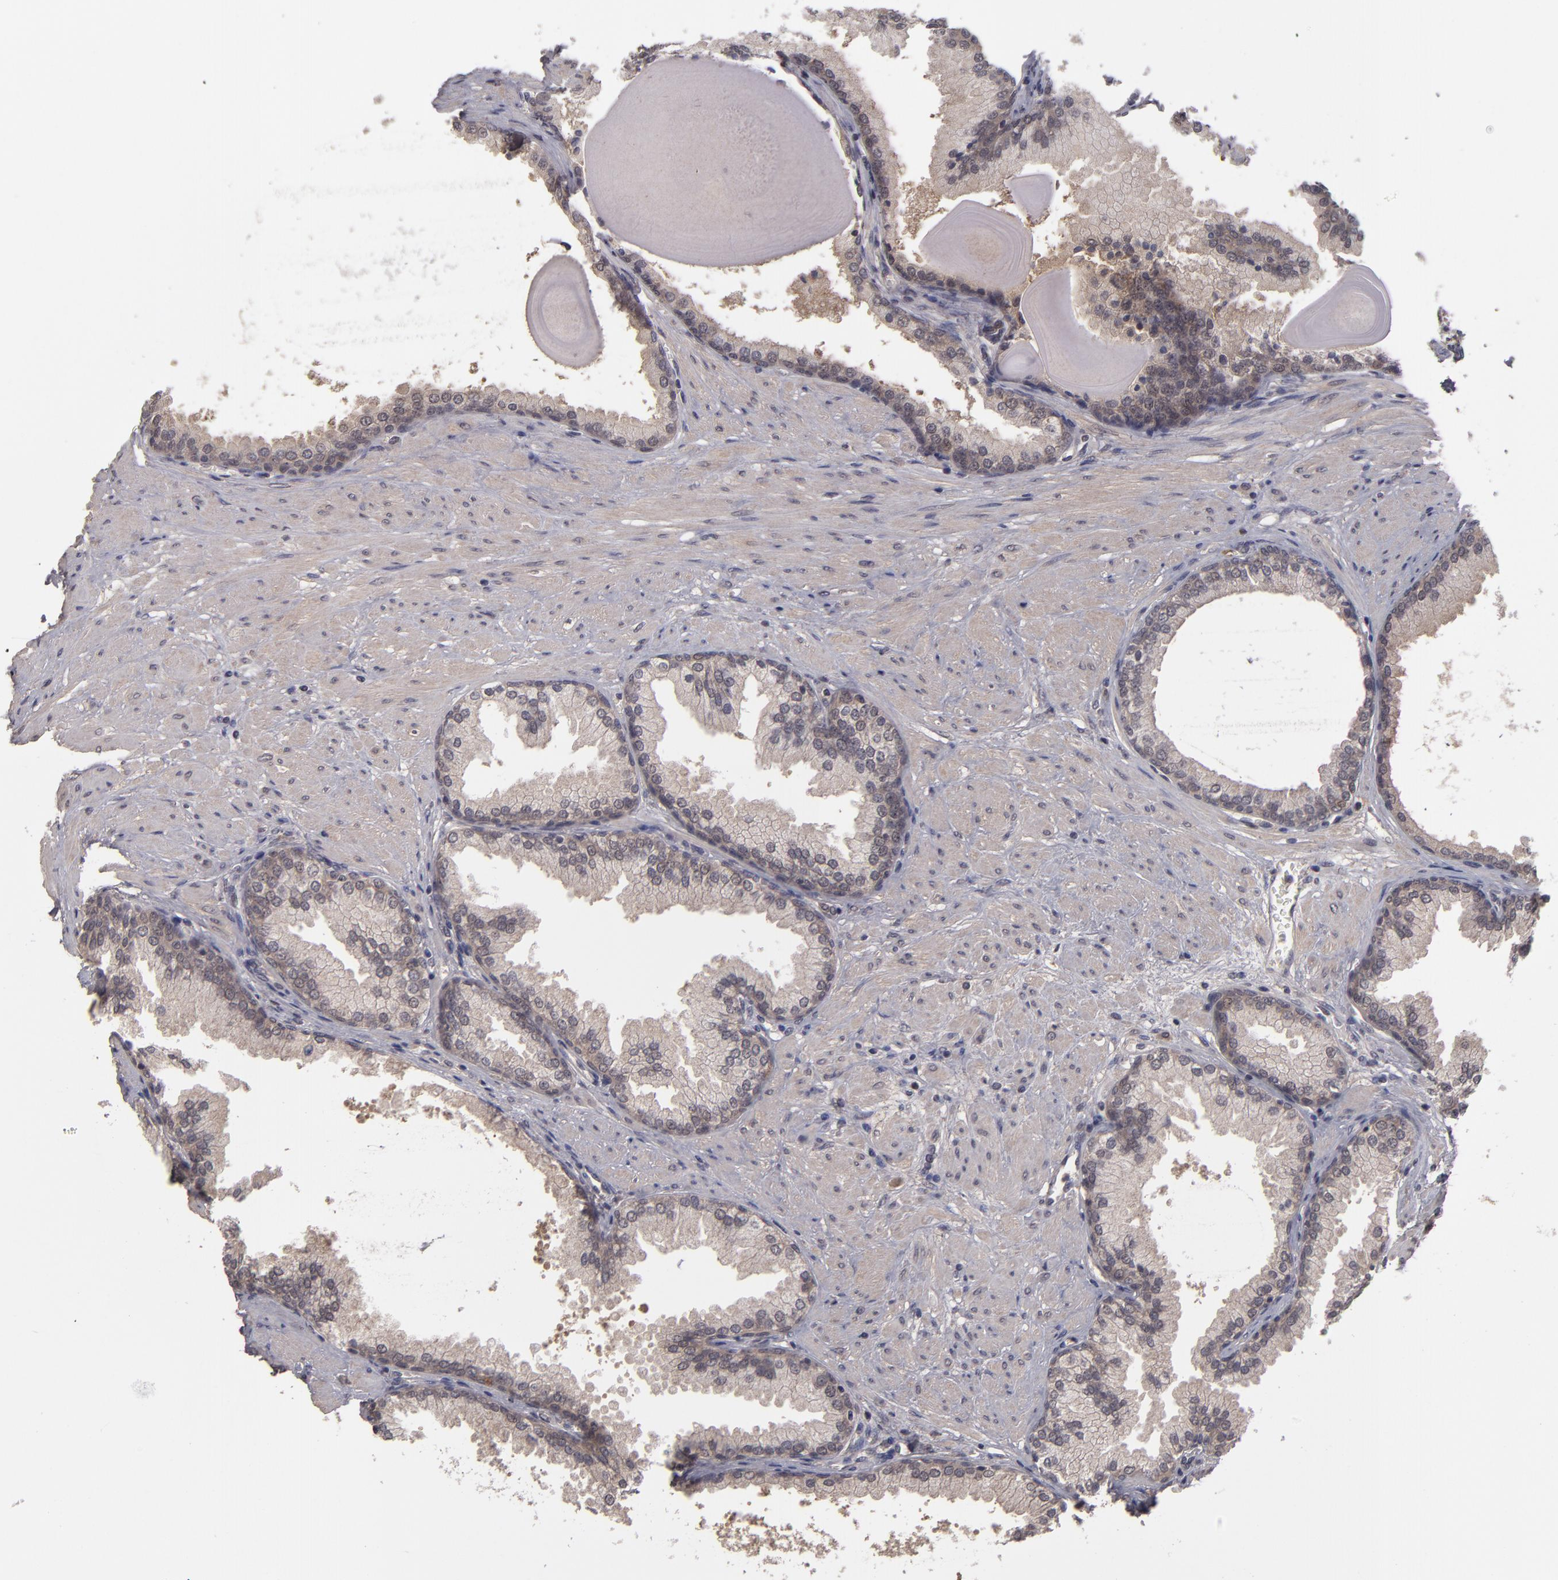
{"staining": {"intensity": "weak", "quantity": ">75%", "location": "cytoplasmic/membranous"}, "tissue": "prostate", "cell_type": "Glandular cells", "image_type": "normal", "snomed": [{"axis": "morphology", "description": "Normal tissue, NOS"}, {"axis": "topography", "description": "Prostate"}], "caption": "Prostate stained with DAB immunohistochemistry demonstrates low levels of weak cytoplasmic/membranous staining in about >75% of glandular cells.", "gene": "TYMS", "patient": {"sex": "male", "age": 51}}